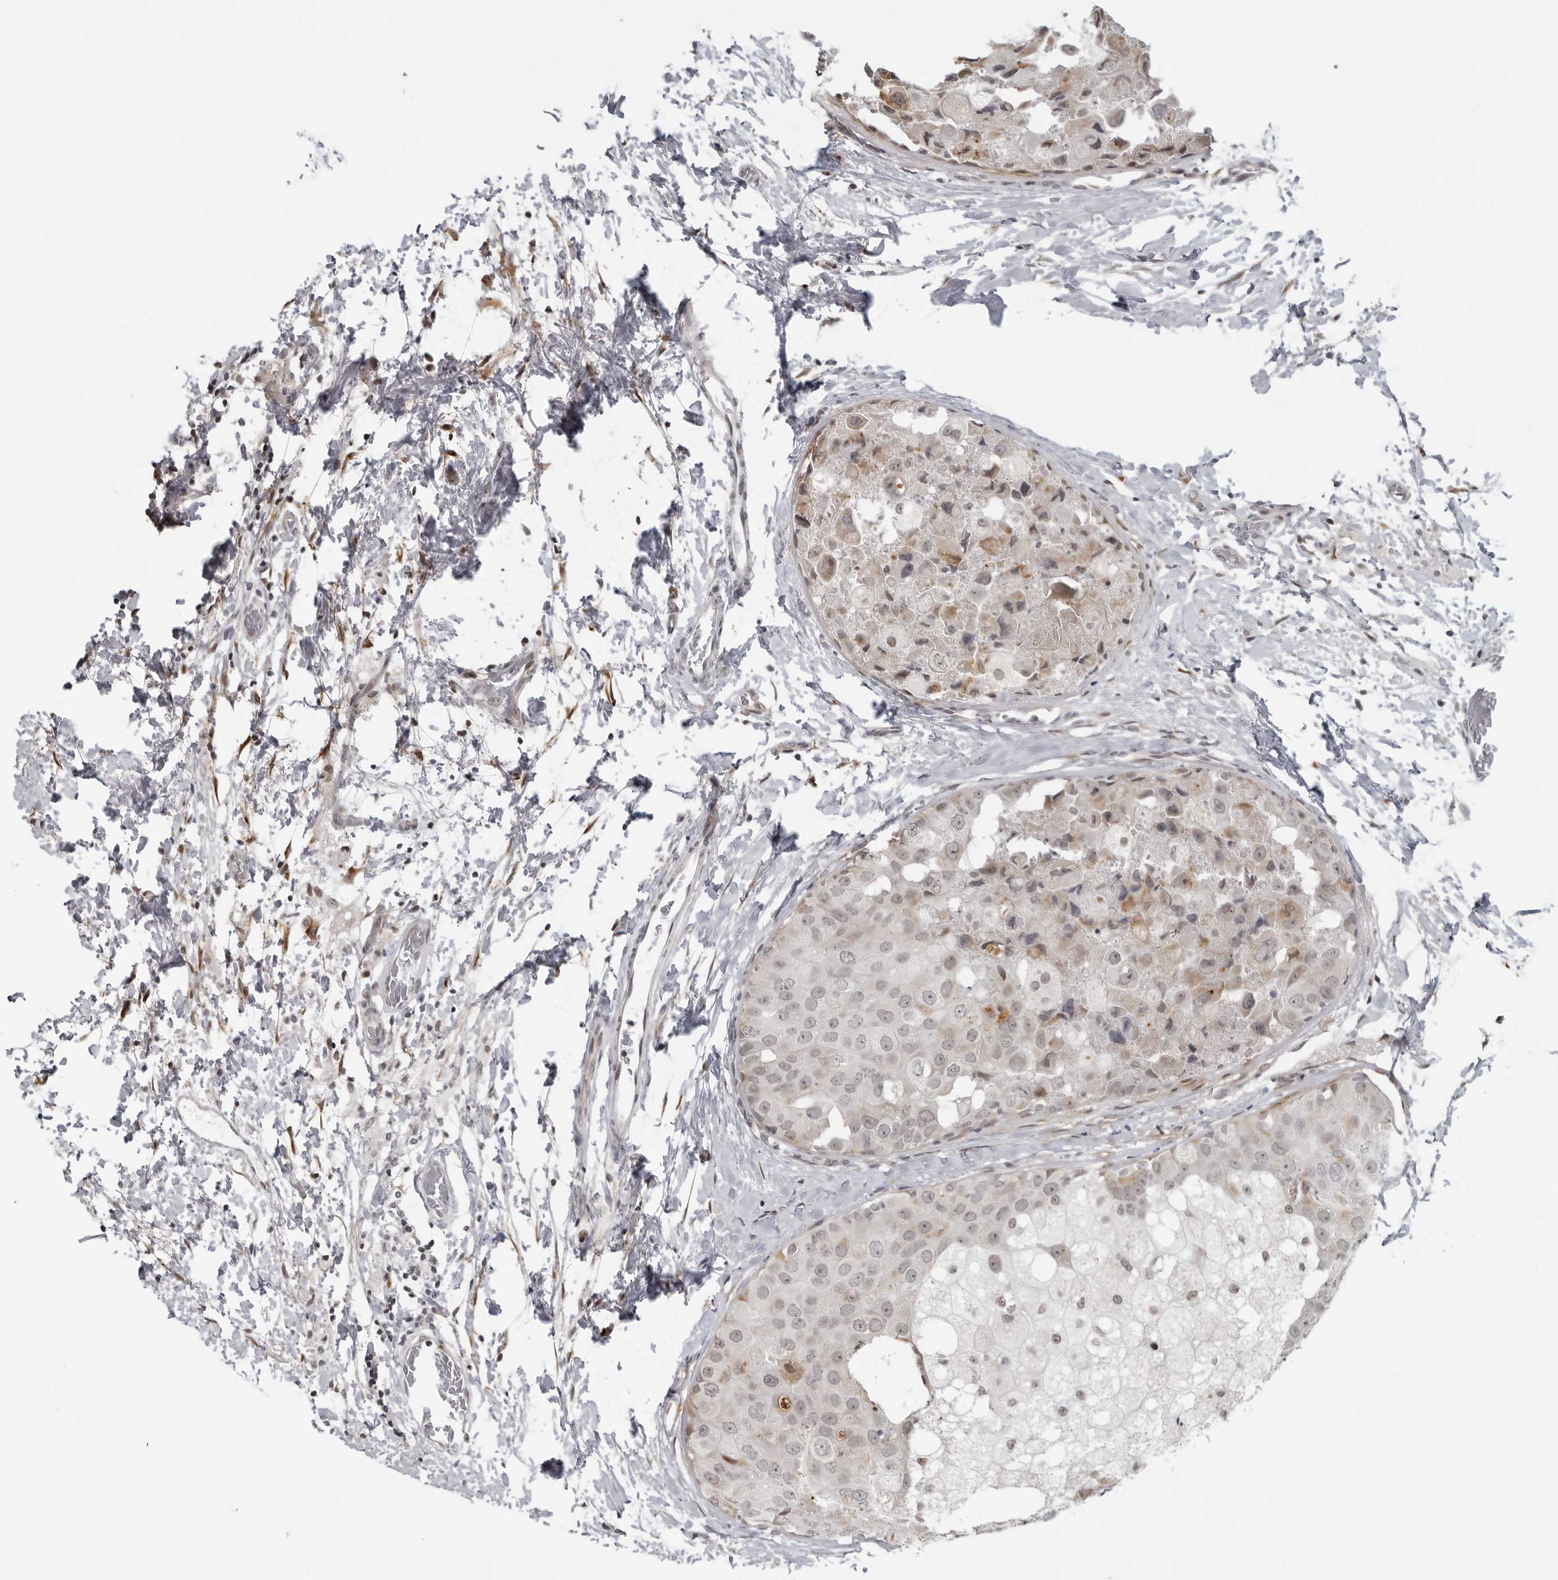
{"staining": {"intensity": "weak", "quantity": "<25%", "location": "cytoplasmic/membranous,nuclear"}, "tissue": "breast cancer", "cell_type": "Tumor cells", "image_type": "cancer", "snomed": [{"axis": "morphology", "description": "Duct carcinoma"}, {"axis": "topography", "description": "Breast"}], "caption": "The photomicrograph exhibits no significant staining in tumor cells of breast cancer (invasive ductal carcinoma). (DAB (3,3'-diaminobenzidine) IHC visualized using brightfield microscopy, high magnification).", "gene": "MAF", "patient": {"sex": "female", "age": 62}}